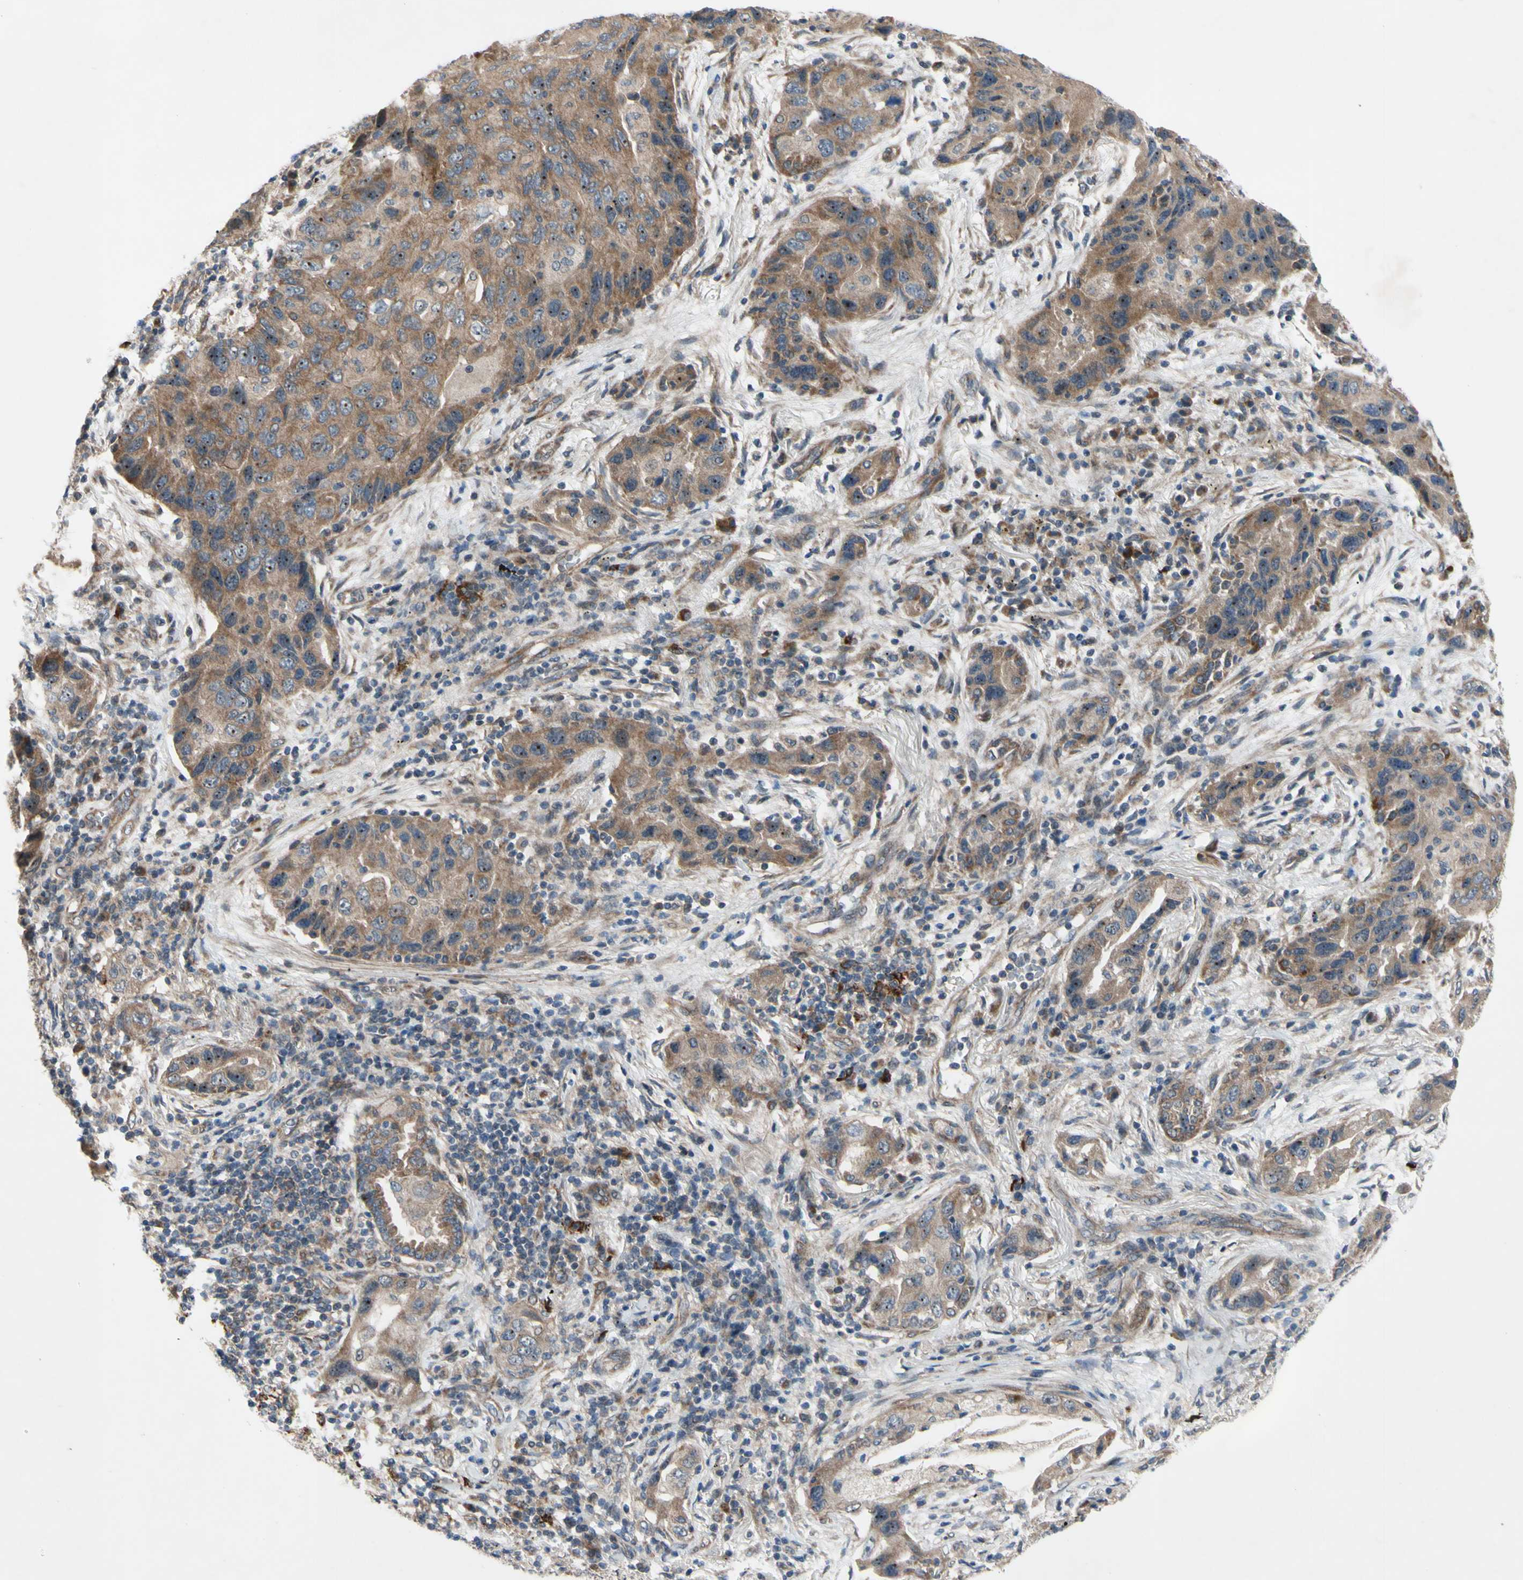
{"staining": {"intensity": "moderate", "quantity": ">75%", "location": "cytoplasmic/membranous"}, "tissue": "lung cancer", "cell_type": "Tumor cells", "image_type": "cancer", "snomed": [{"axis": "morphology", "description": "Adenocarcinoma, NOS"}, {"axis": "topography", "description": "Lung"}], "caption": "The histopathology image demonstrates staining of adenocarcinoma (lung), revealing moderate cytoplasmic/membranous protein expression (brown color) within tumor cells.", "gene": "SVIL", "patient": {"sex": "female", "age": 65}}